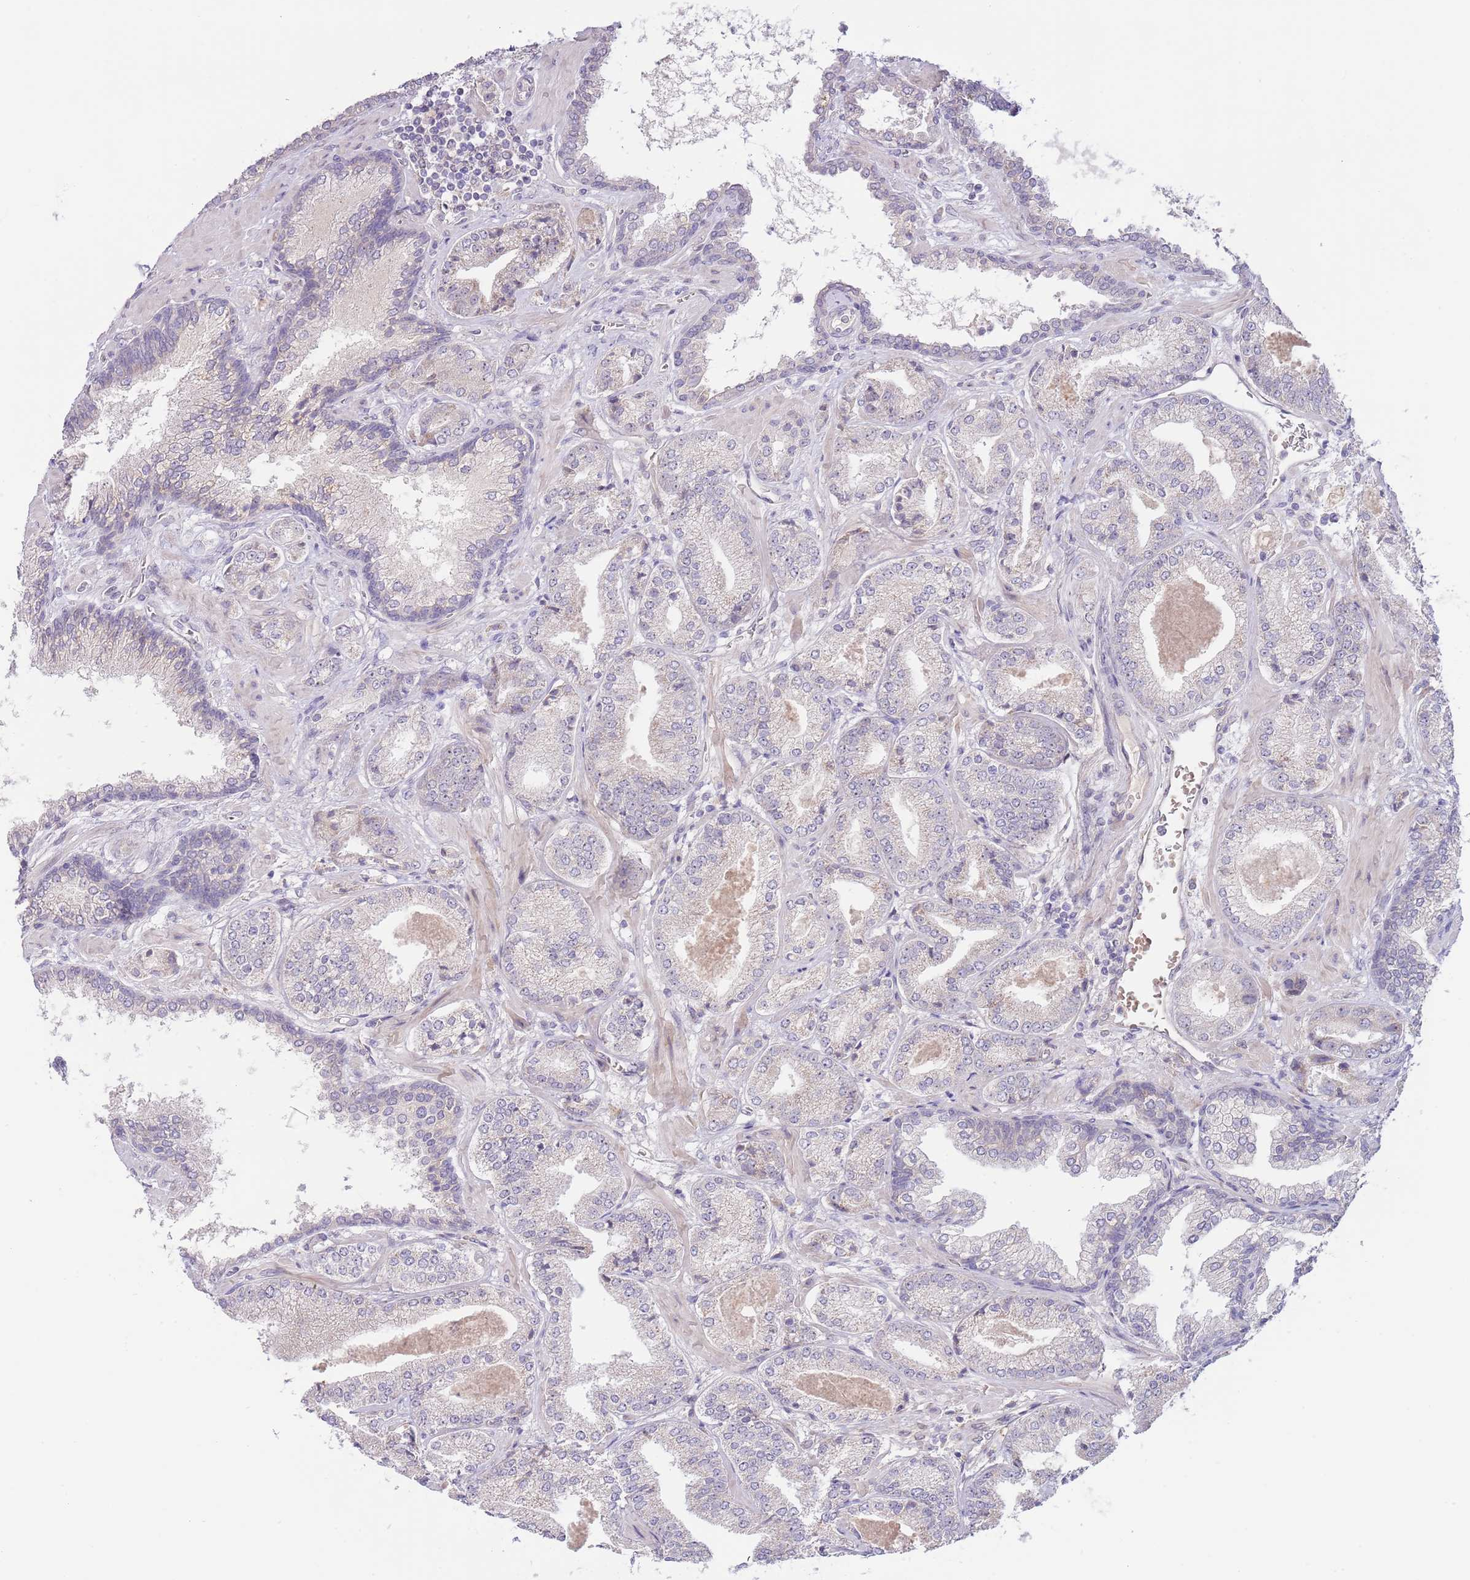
{"staining": {"intensity": "negative", "quantity": "none", "location": "none"}, "tissue": "prostate cancer", "cell_type": "Tumor cells", "image_type": "cancer", "snomed": [{"axis": "morphology", "description": "Adenocarcinoma, High grade"}, {"axis": "topography", "description": "Prostate"}], "caption": "There is no significant expression in tumor cells of prostate cancer.", "gene": "AP1S2", "patient": {"sex": "male", "age": 63}}